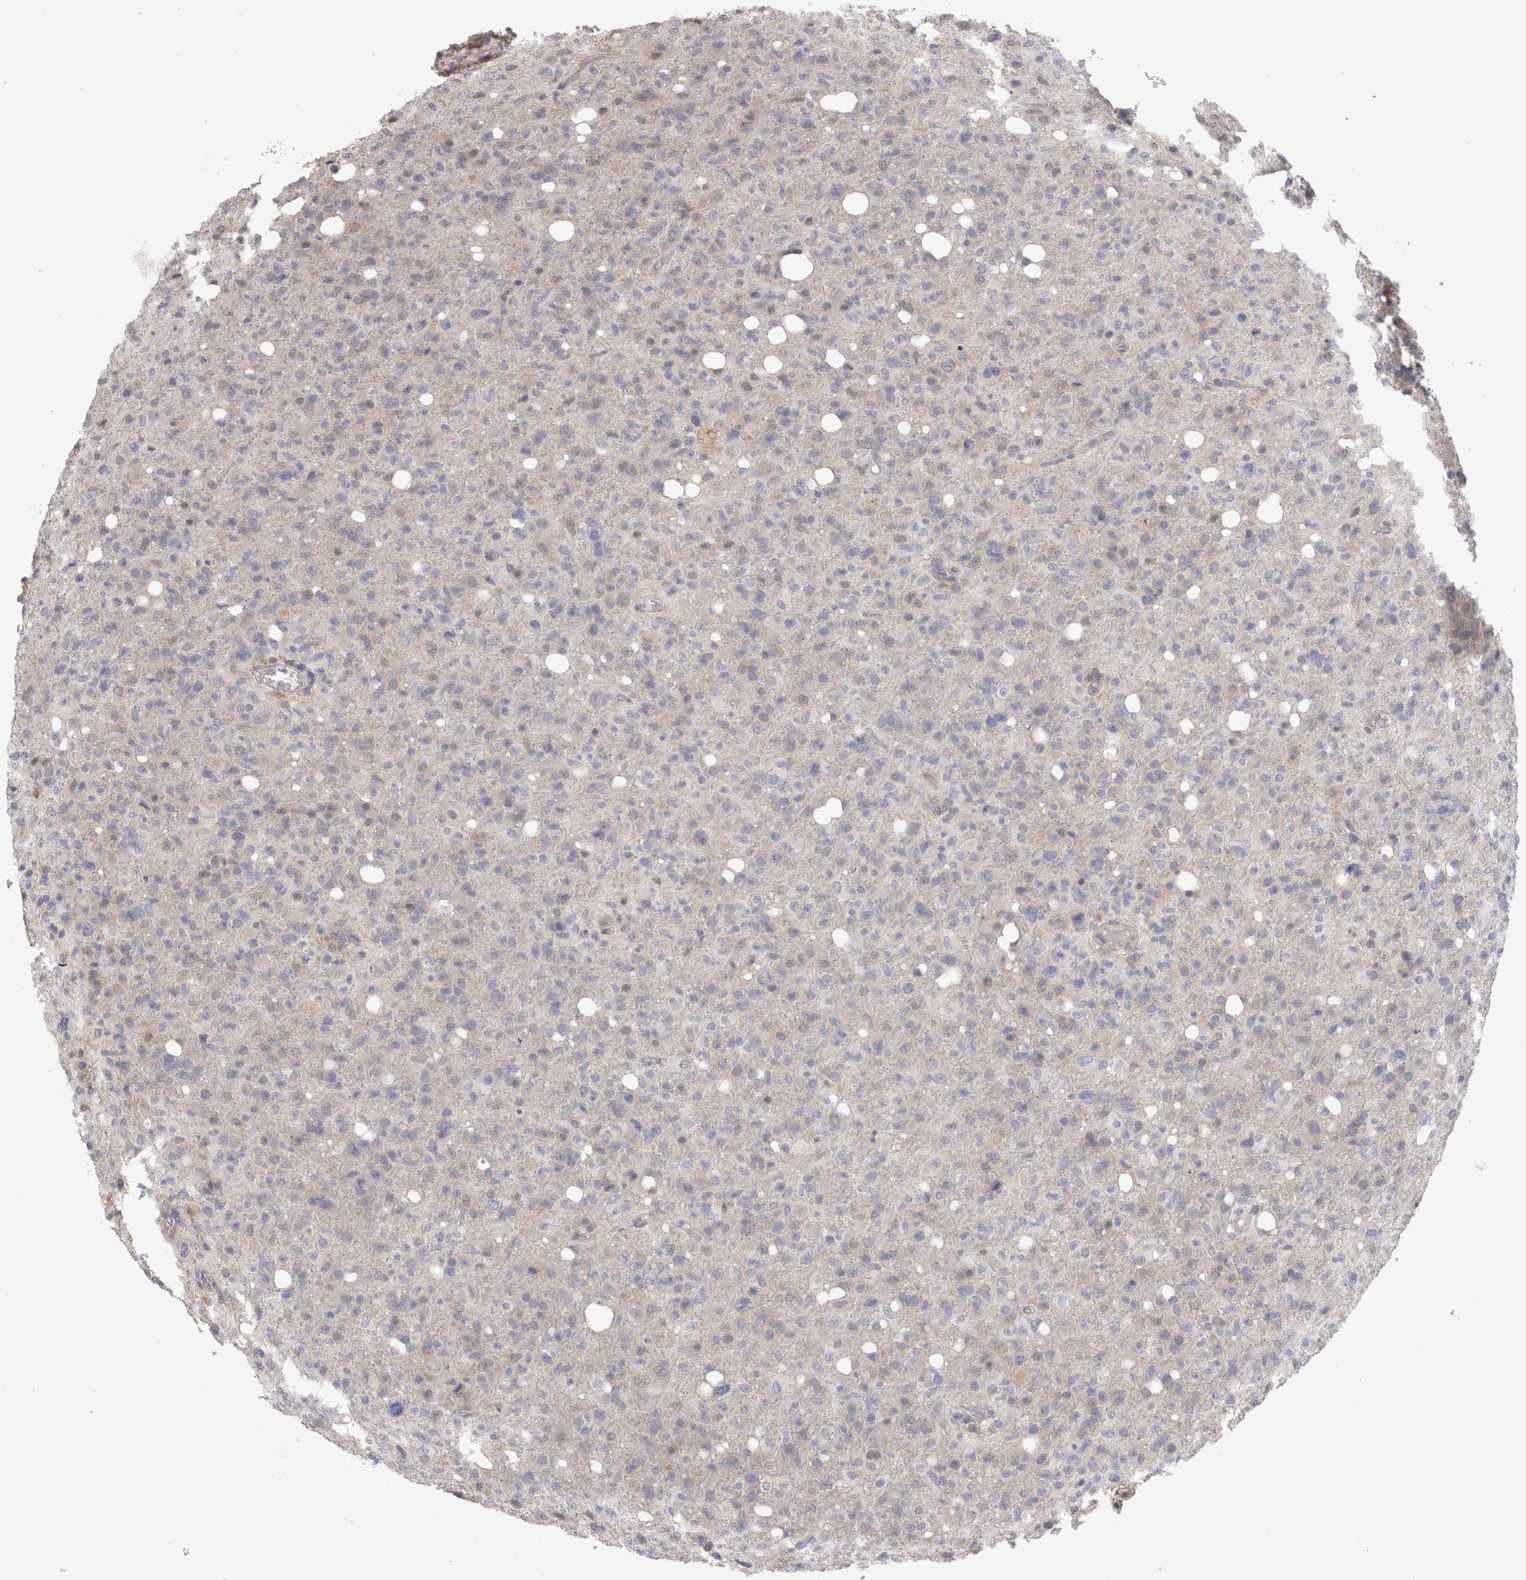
{"staining": {"intensity": "negative", "quantity": "none", "location": "none"}, "tissue": "glioma", "cell_type": "Tumor cells", "image_type": "cancer", "snomed": [{"axis": "morphology", "description": "Glioma, malignant, High grade"}, {"axis": "topography", "description": "Brain"}], "caption": "Immunohistochemistry (IHC) image of human malignant high-grade glioma stained for a protein (brown), which shows no staining in tumor cells.", "gene": "OTOR", "patient": {"sex": "female", "age": 57}}